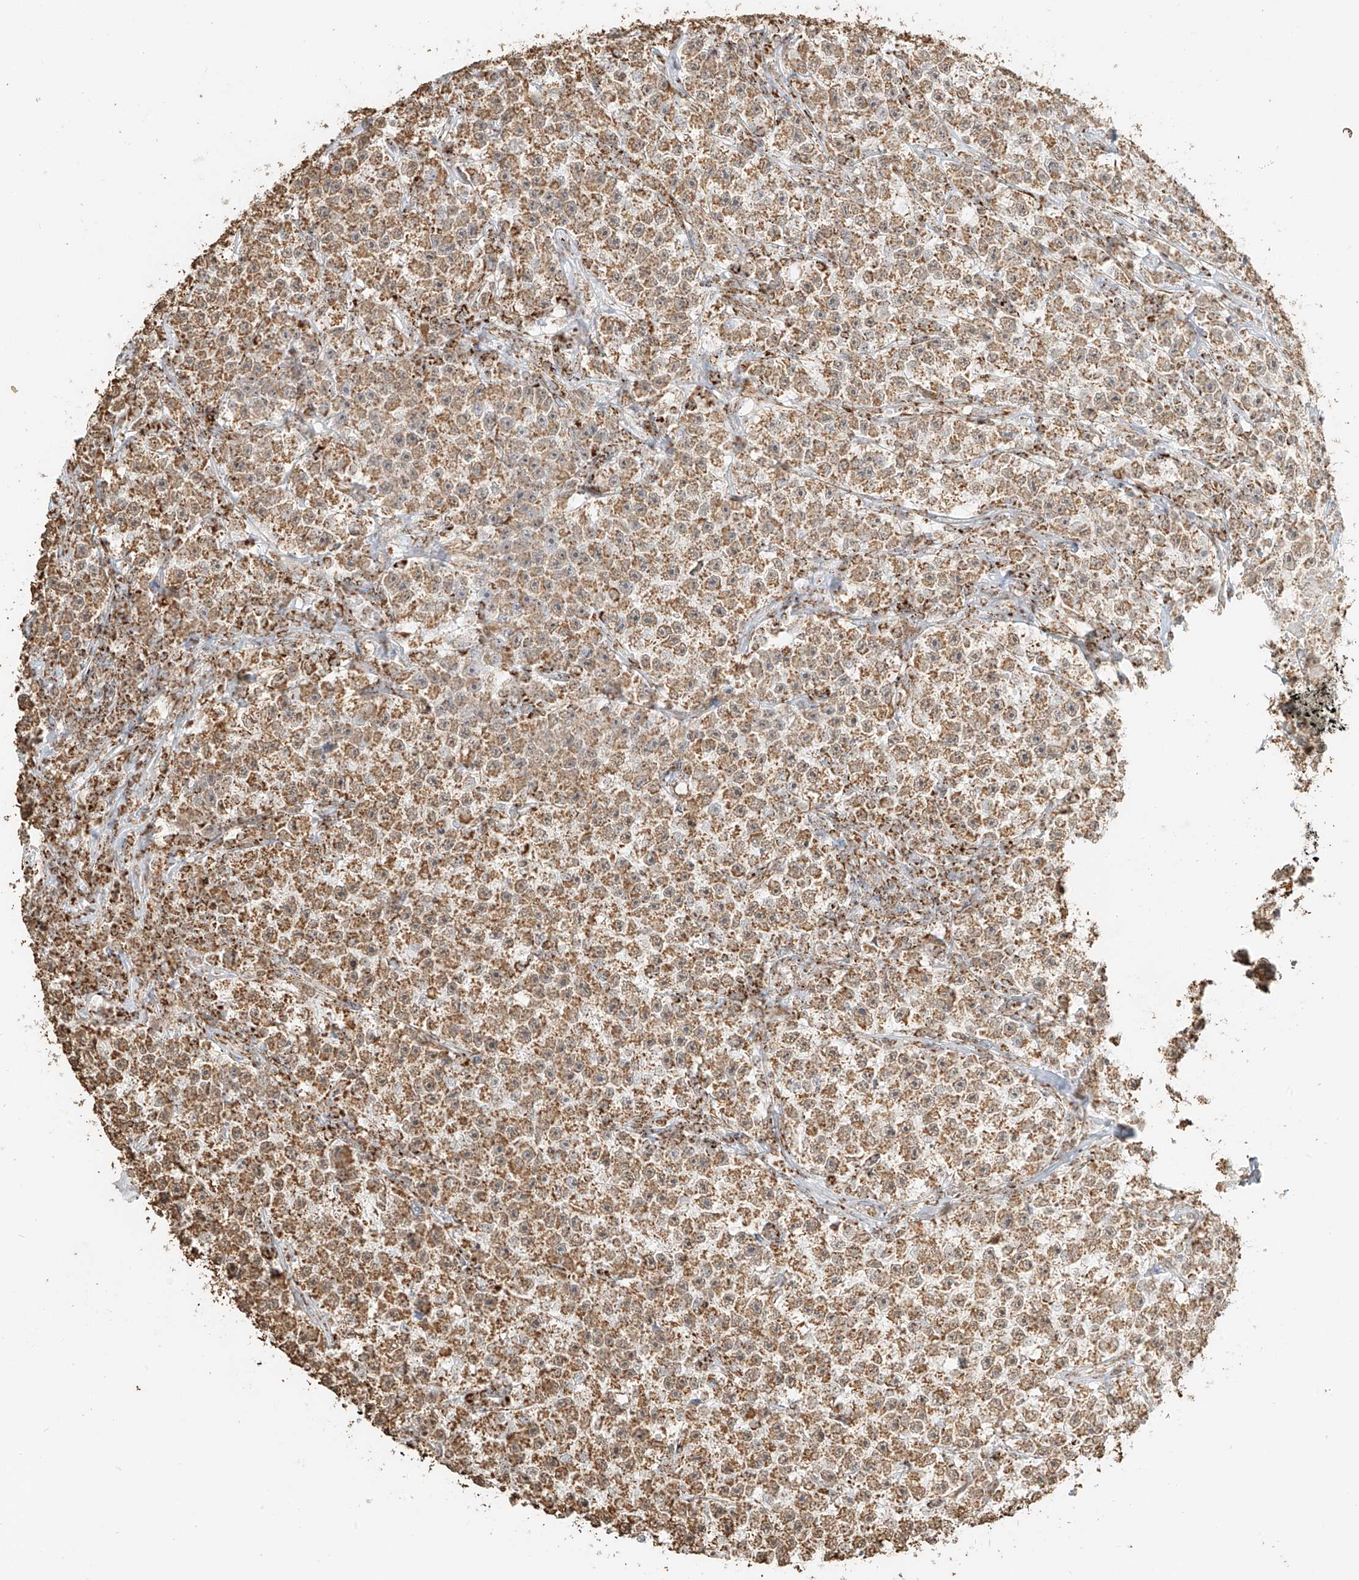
{"staining": {"intensity": "moderate", "quantity": ">75%", "location": "cytoplasmic/membranous"}, "tissue": "testis cancer", "cell_type": "Tumor cells", "image_type": "cancer", "snomed": [{"axis": "morphology", "description": "Seminoma, NOS"}, {"axis": "topography", "description": "Testis"}], "caption": "Immunohistochemical staining of human testis cancer (seminoma) demonstrates moderate cytoplasmic/membranous protein expression in about >75% of tumor cells.", "gene": "MIPEP", "patient": {"sex": "male", "age": 22}}